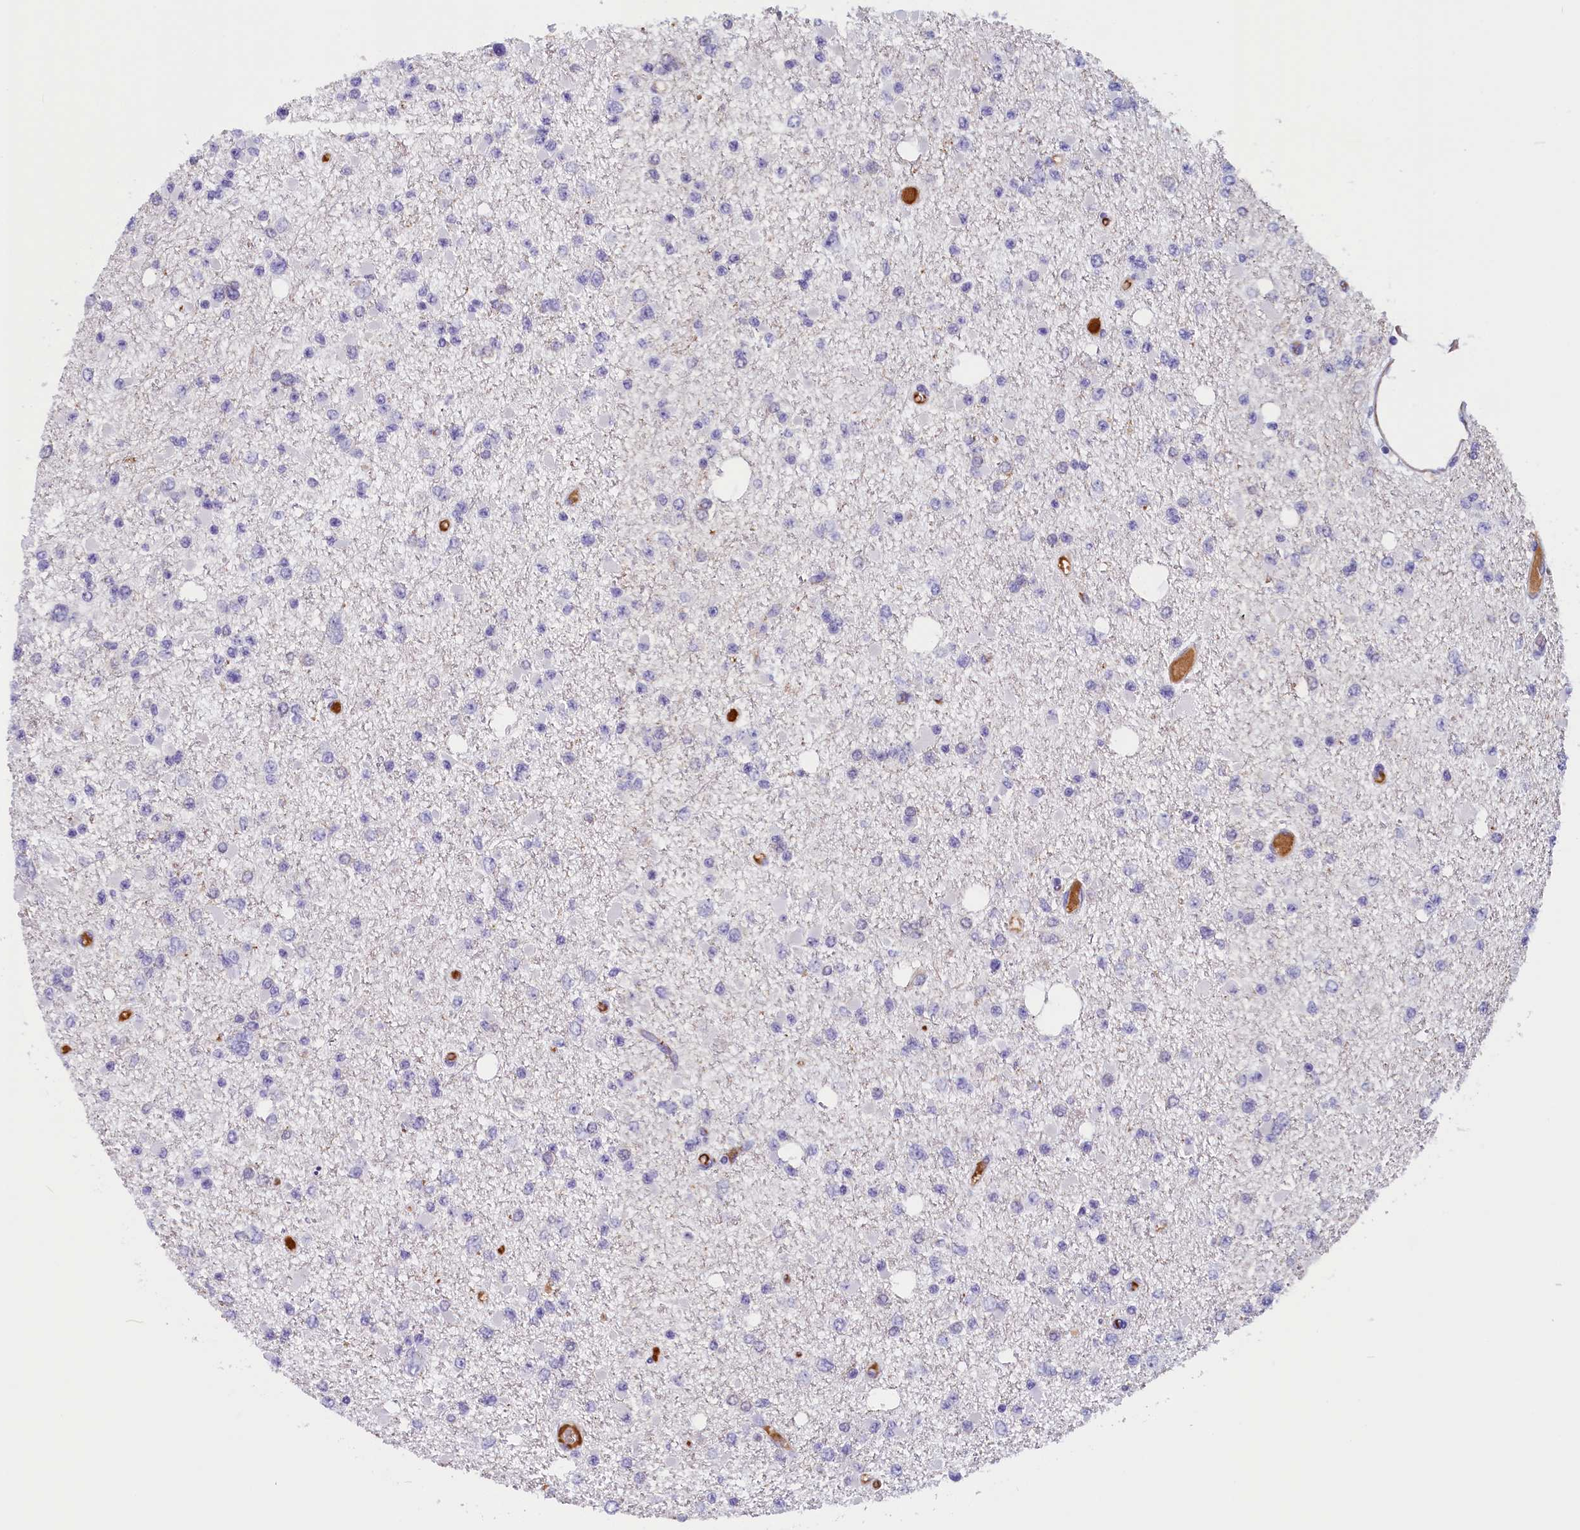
{"staining": {"intensity": "negative", "quantity": "none", "location": "none"}, "tissue": "glioma", "cell_type": "Tumor cells", "image_type": "cancer", "snomed": [{"axis": "morphology", "description": "Glioma, malignant, Low grade"}, {"axis": "topography", "description": "Brain"}], "caption": "DAB immunohistochemical staining of malignant glioma (low-grade) displays no significant staining in tumor cells.", "gene": "BCL2L13", "patient": {"sex": "female", "age": 22}}